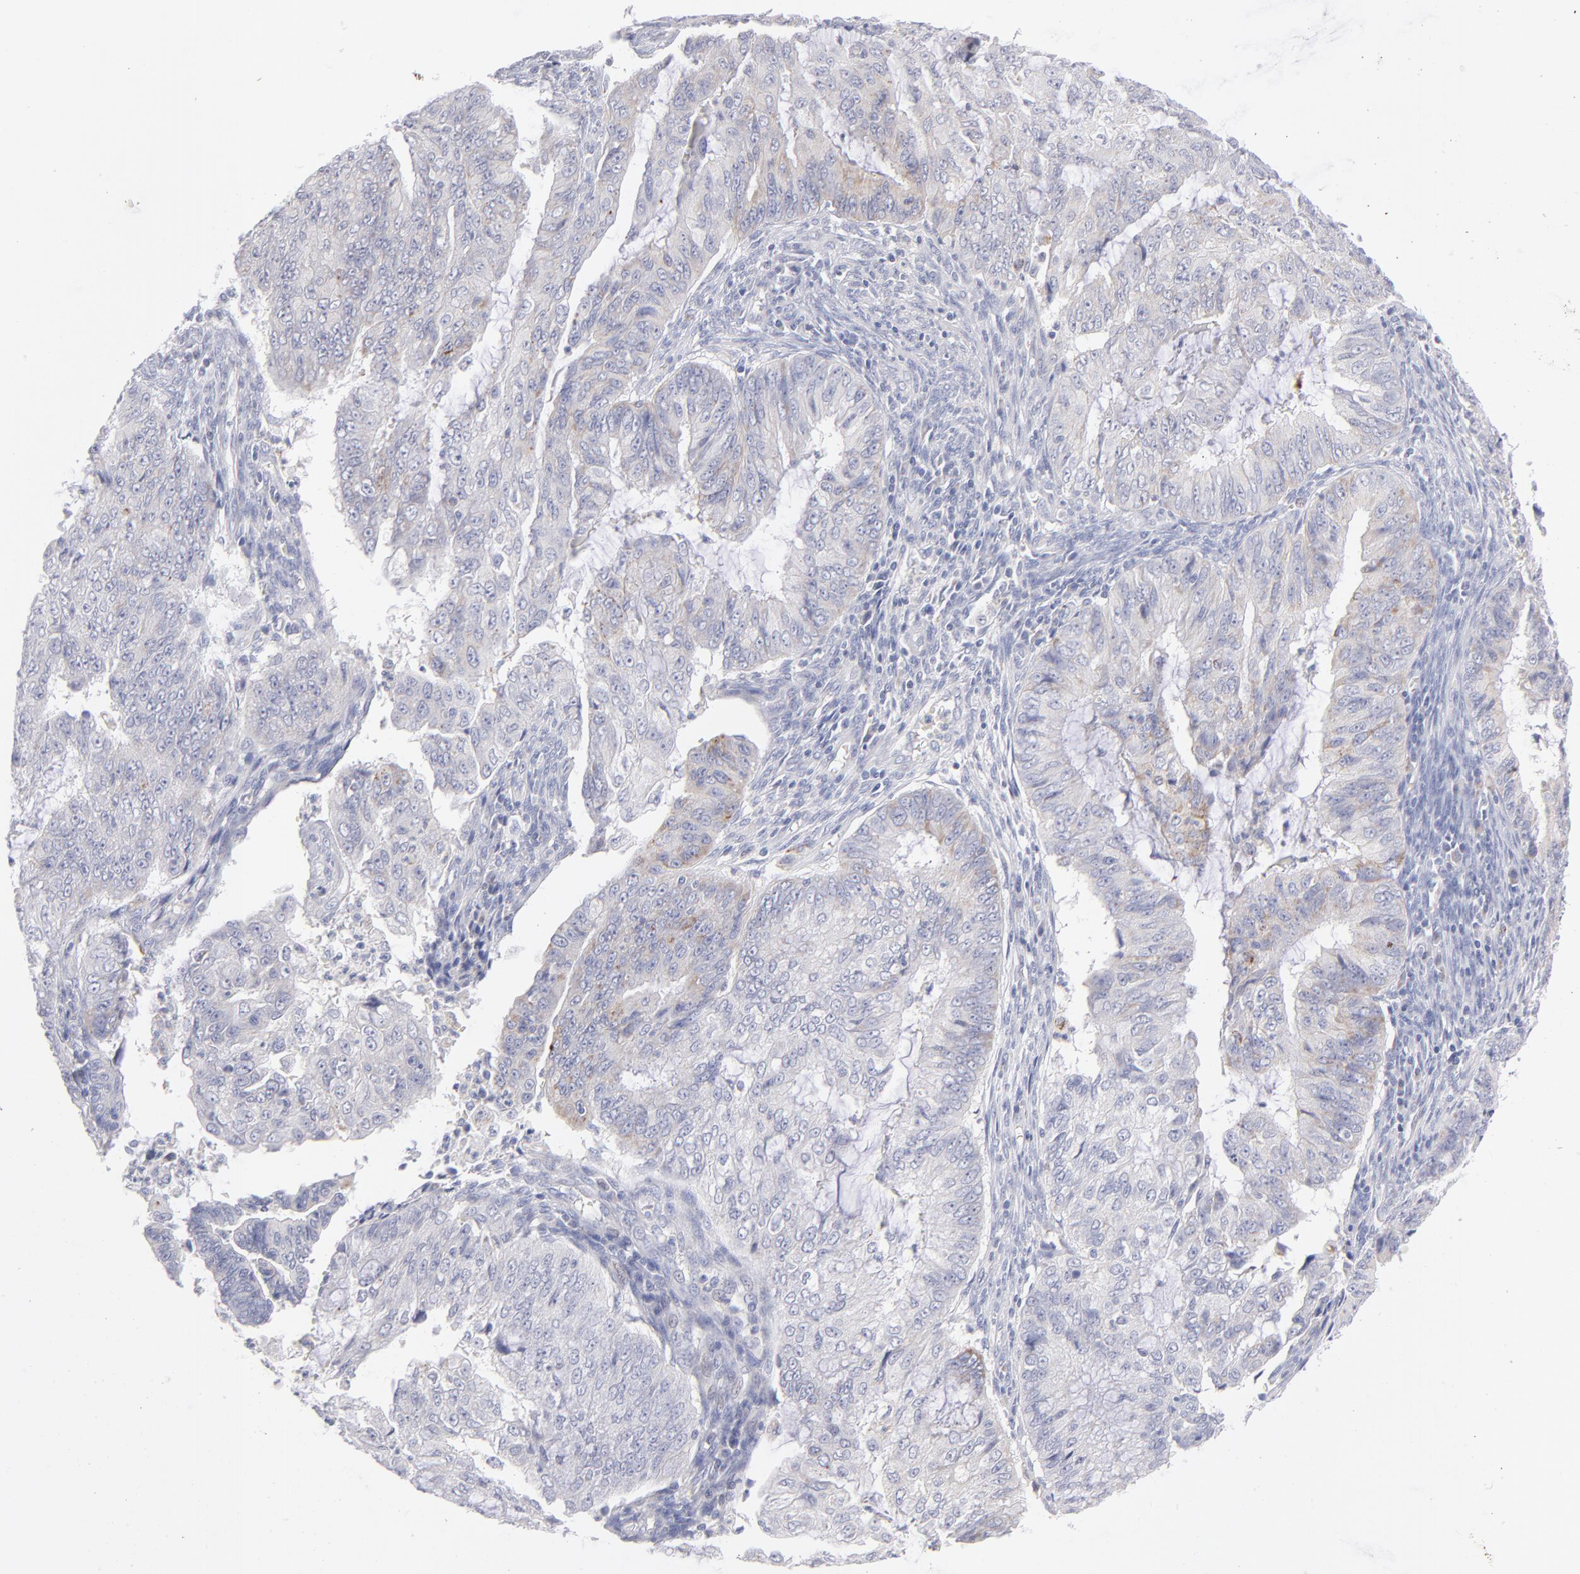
{"staining": {"intensity": "weak", "quantity": "<25%", "location": "cytoplasmic/membranous"}, "tissue": "endometrial cancer", "cell_type": "Tumor cells", "image_type": "cancer", "snomed": [{"axis": "morphology", "description": "Adenocarcinoma, NOS"}, {"axis": "topography", "description": "Endometrium"}], "caption": "Immunohistochemical staining of human endometrial adenocarcinoma reveals no significant expression in tumor cells.", "gene": "MTHFD2", "patient": {"sex": "female", "age": 75}}